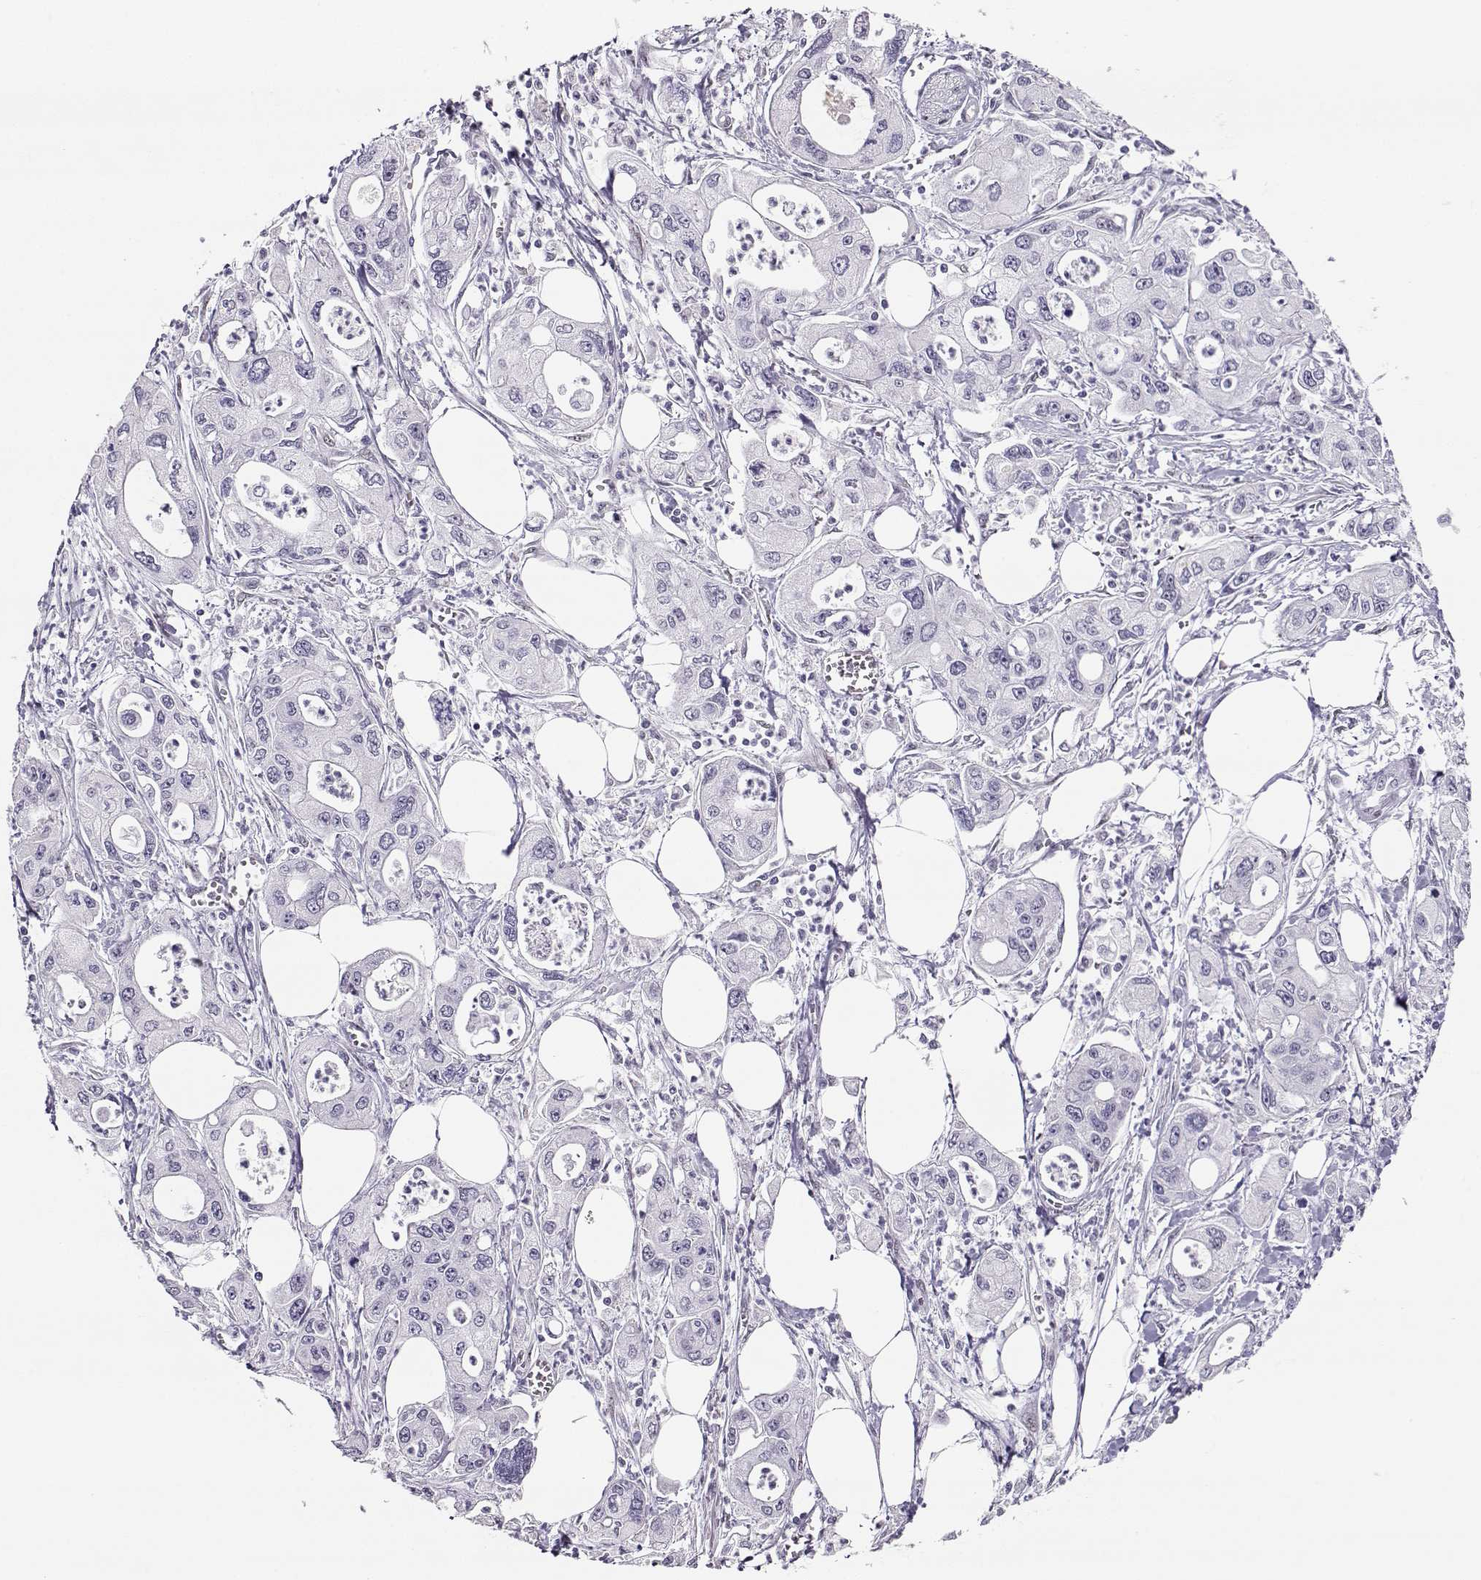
{"staining": {"intensity": "negative", "quantity": "none", "location": "none"}, "tissue": "pancreatic cancer", "cell_type": "Tumor cells", "image_type": "cancer", "snomed": [{"axis": "morphology", "description": "Adenocarcinoma, NOS"}, {"axis": "topography", "description": "Pancreas"}], "caption": "Immunohistochemistry micrograph of neoplastic tissue: adenocarcinoma (pancreatic) stained with DAB (3,3'-diaminobenzidine) demonstrates no significant protein expression in tumor cells.", "gene": "POLI", "patient": {"sex": "male", "age": 70}}